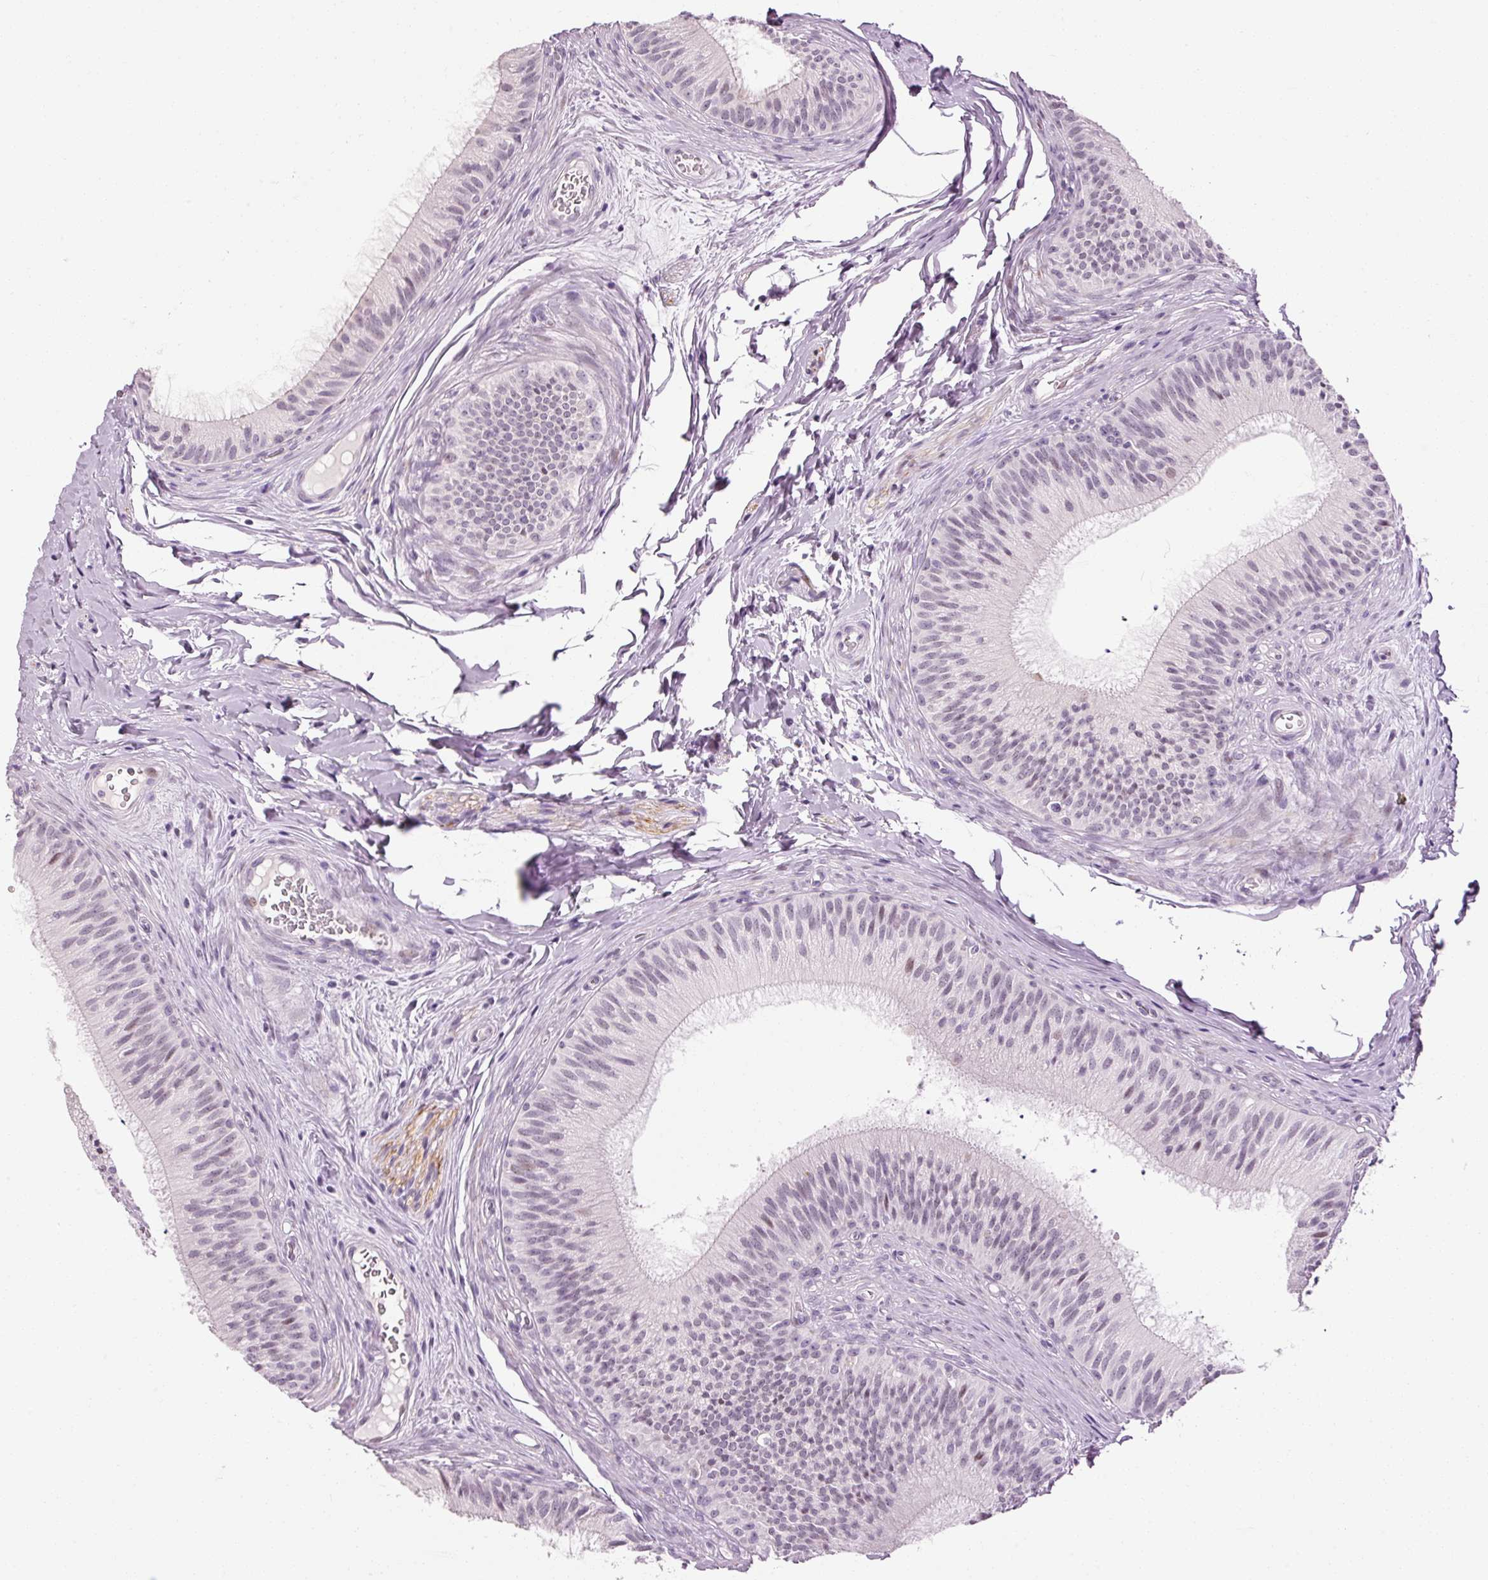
{"staining": {"intensity": "weak", "quantity": "<25%", "location": "nuclear"}, "tissue": "epididymis", "cell_type": "Glandular cells", "image_type": "normal", "snomed": [{"axis": "morphology", "description": "Normal tissue, NOS"}, {"axis": "topography", "description": "Epididymis"}], "caption": "This micrograph is of normal epididymis stained with IHC to label a protein in brown with the nuclei are counter-stained blue. There is no positivity in glandular cells.", "gene": "ANKRD20A1", "patient": {"sex": "male", "age": 24}}